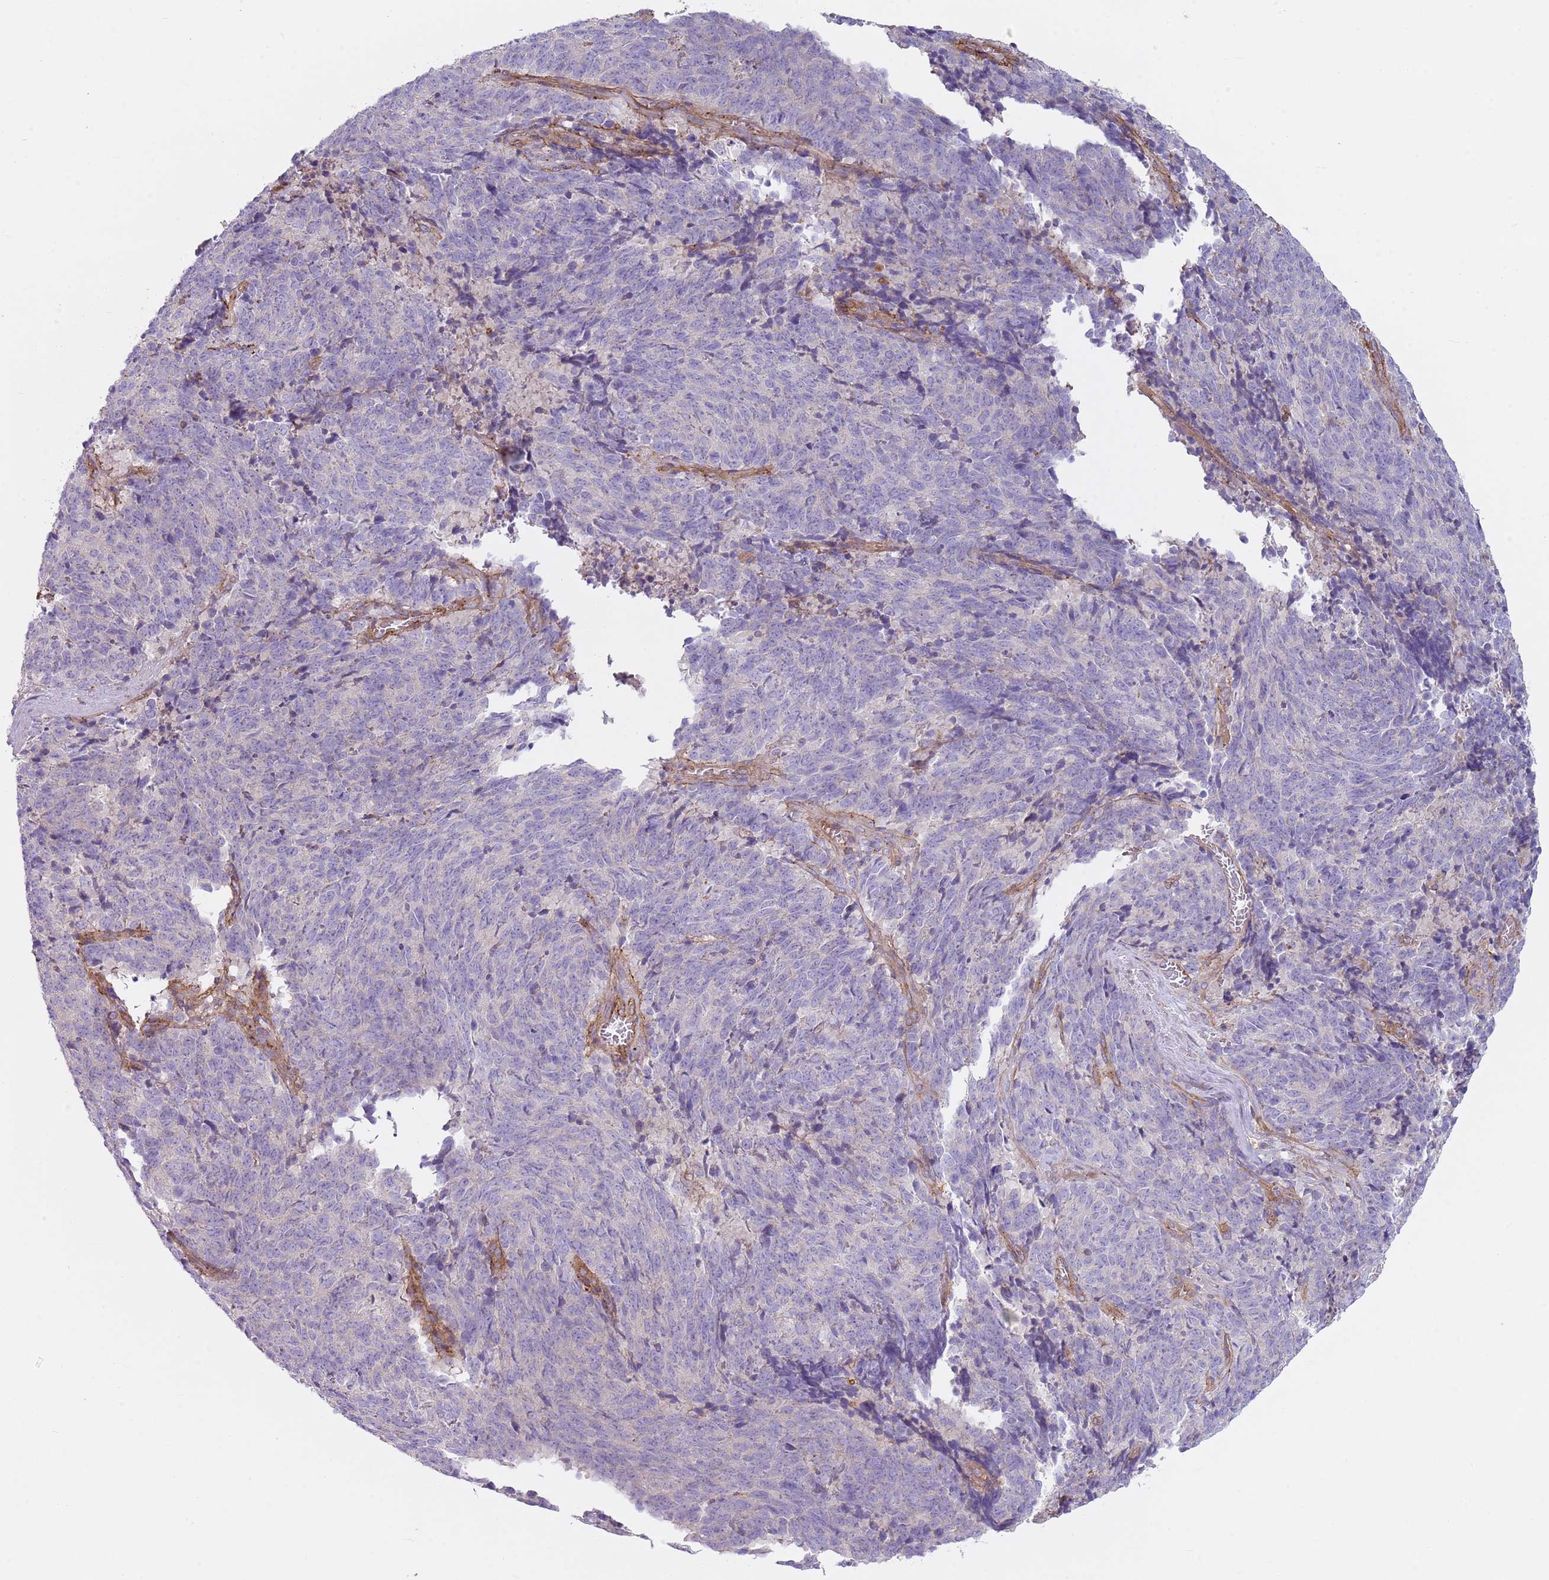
{"staining": {"intensity": "negative", "quantity": "none", "location": "none"}, "tissue": "cervical cancer", "cell_type": "Tumor cells", "image_type": "cancer", "snomed": [{"axis": "morphology", "description": "Squamous cell carcinoma, NOS"}, {"axis": "topography", "description": "Cervix"}], "caption": "This is an immunohistochemistry (IHC) micrograph of cervical cancer. There is no staining in tumor cells.", "gene": "GNAI3", "patient": {"sex": "female", "age": 29}}